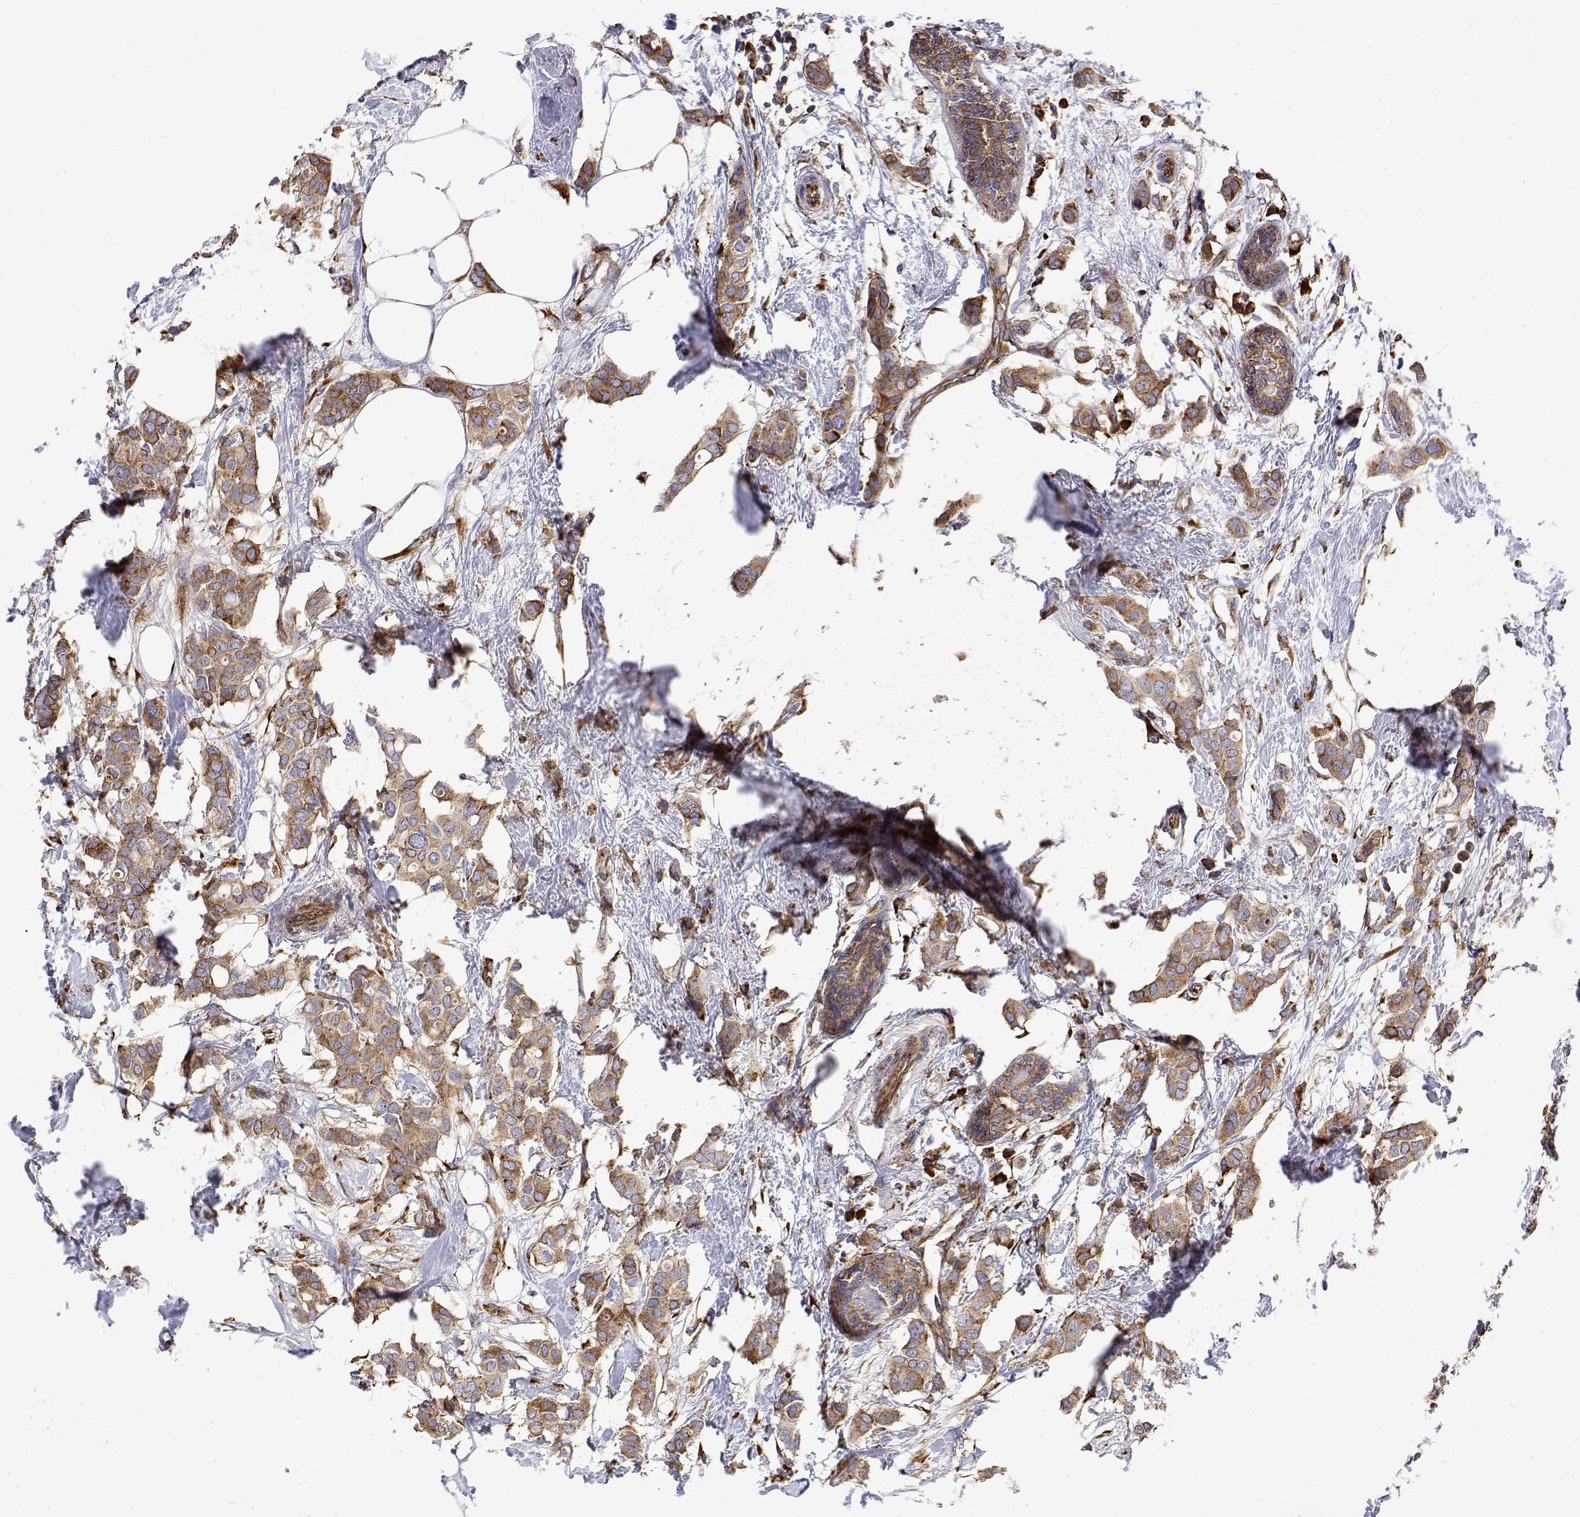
{"staining": {"intensity": "moderate", "quantity": ">75%", "location": "cytoplasmic/membranous"}, "tissue": "breast cancer", "cell_type": "Tumor cells", "image_type": "cancer", "snomed": [{"axis": "morphology", "description": "Duct carcinoma"}, {"axis": "topography", "description": "Breast"}], "caption": "A medium amount of moderate cytoplasmic/membranous staining is seen in about >75% of tumor cells in invasive ductal carcinoma (breast) tissue. Using DAB (brown) and hematoxylin (blue) stains, captured at high magnification using brightfield microscopy.", "gene": "EEF1G", "patient": {"sex": "female", "age": 62}}